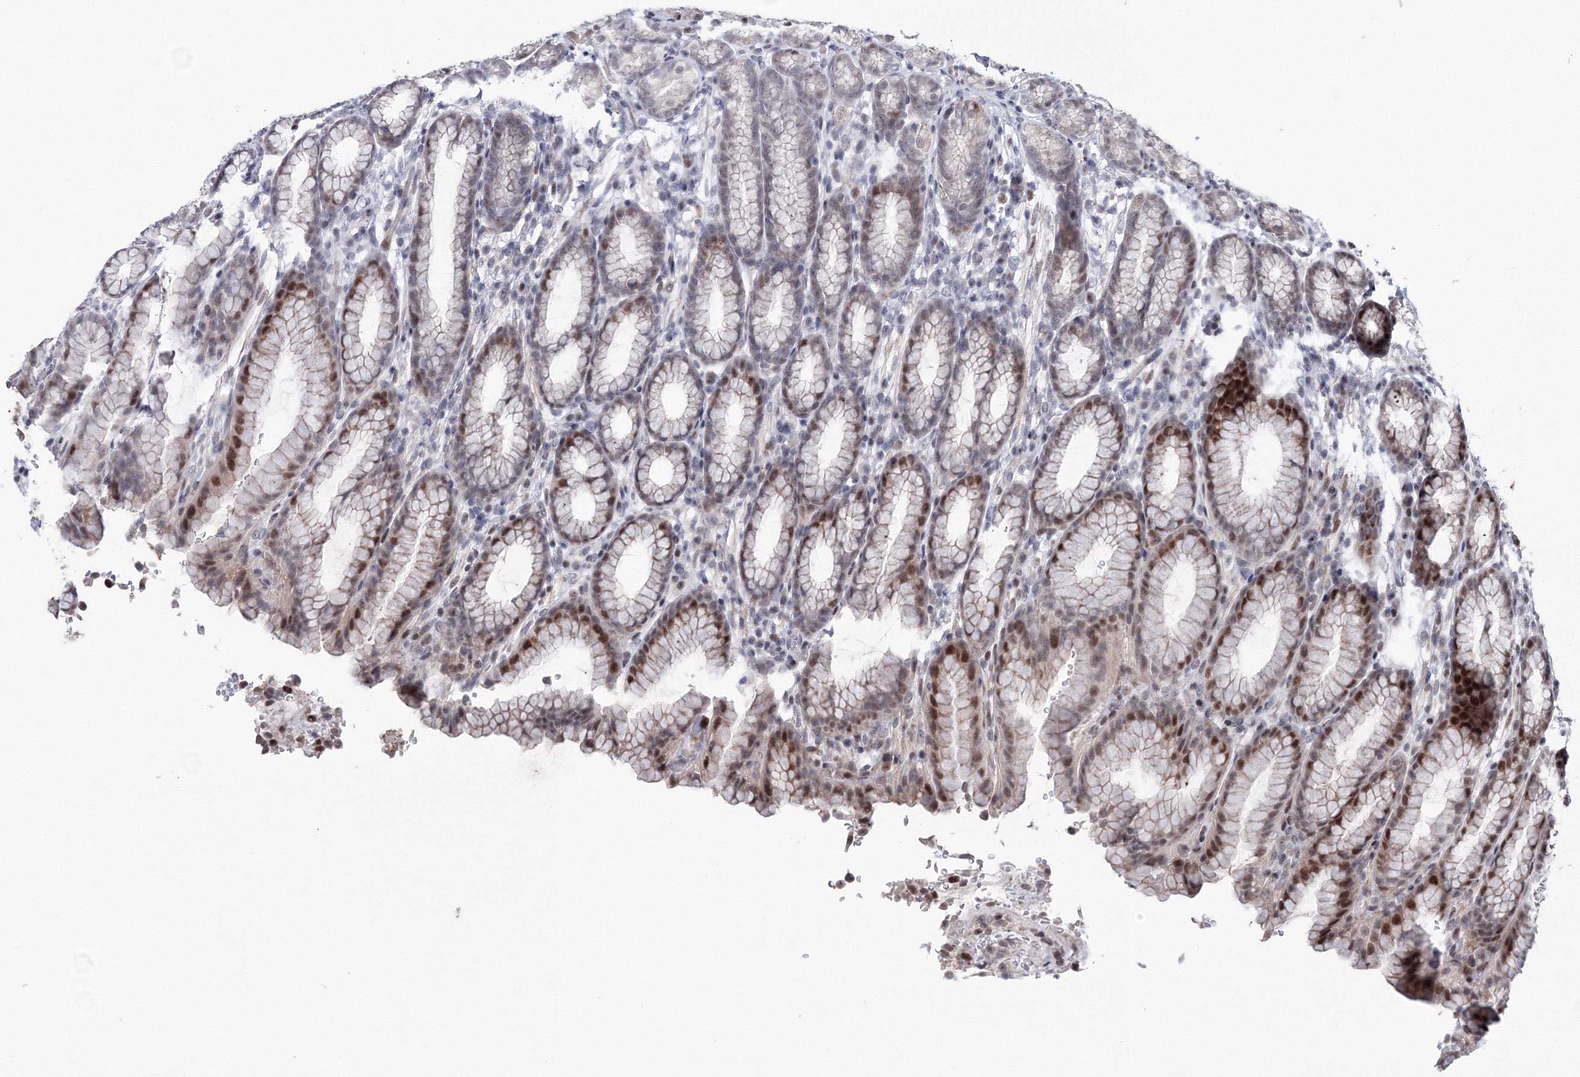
{"staining": {"intensity": "moderate", "quantity": "25%-75%", "location": "nuclear"}, "tissue": "stomach", "cell_type": "Glandular cells", "image_type": "normal", "snomed": [{"axis": "morphology", "description": "Normal tissue, NOS"}, {"axis": "topography", "description": "Stomach"}], "caption": "IHC micrograph of normal stomach: human stomach stained using immunohistochemistry displays medium levels of moderate protein expression localized specifically in the nuclear of glandular cells, appearing as a nuclear brown color.", "gene": "TATDN2", "patient": {"sex": "male", "age": 42}}